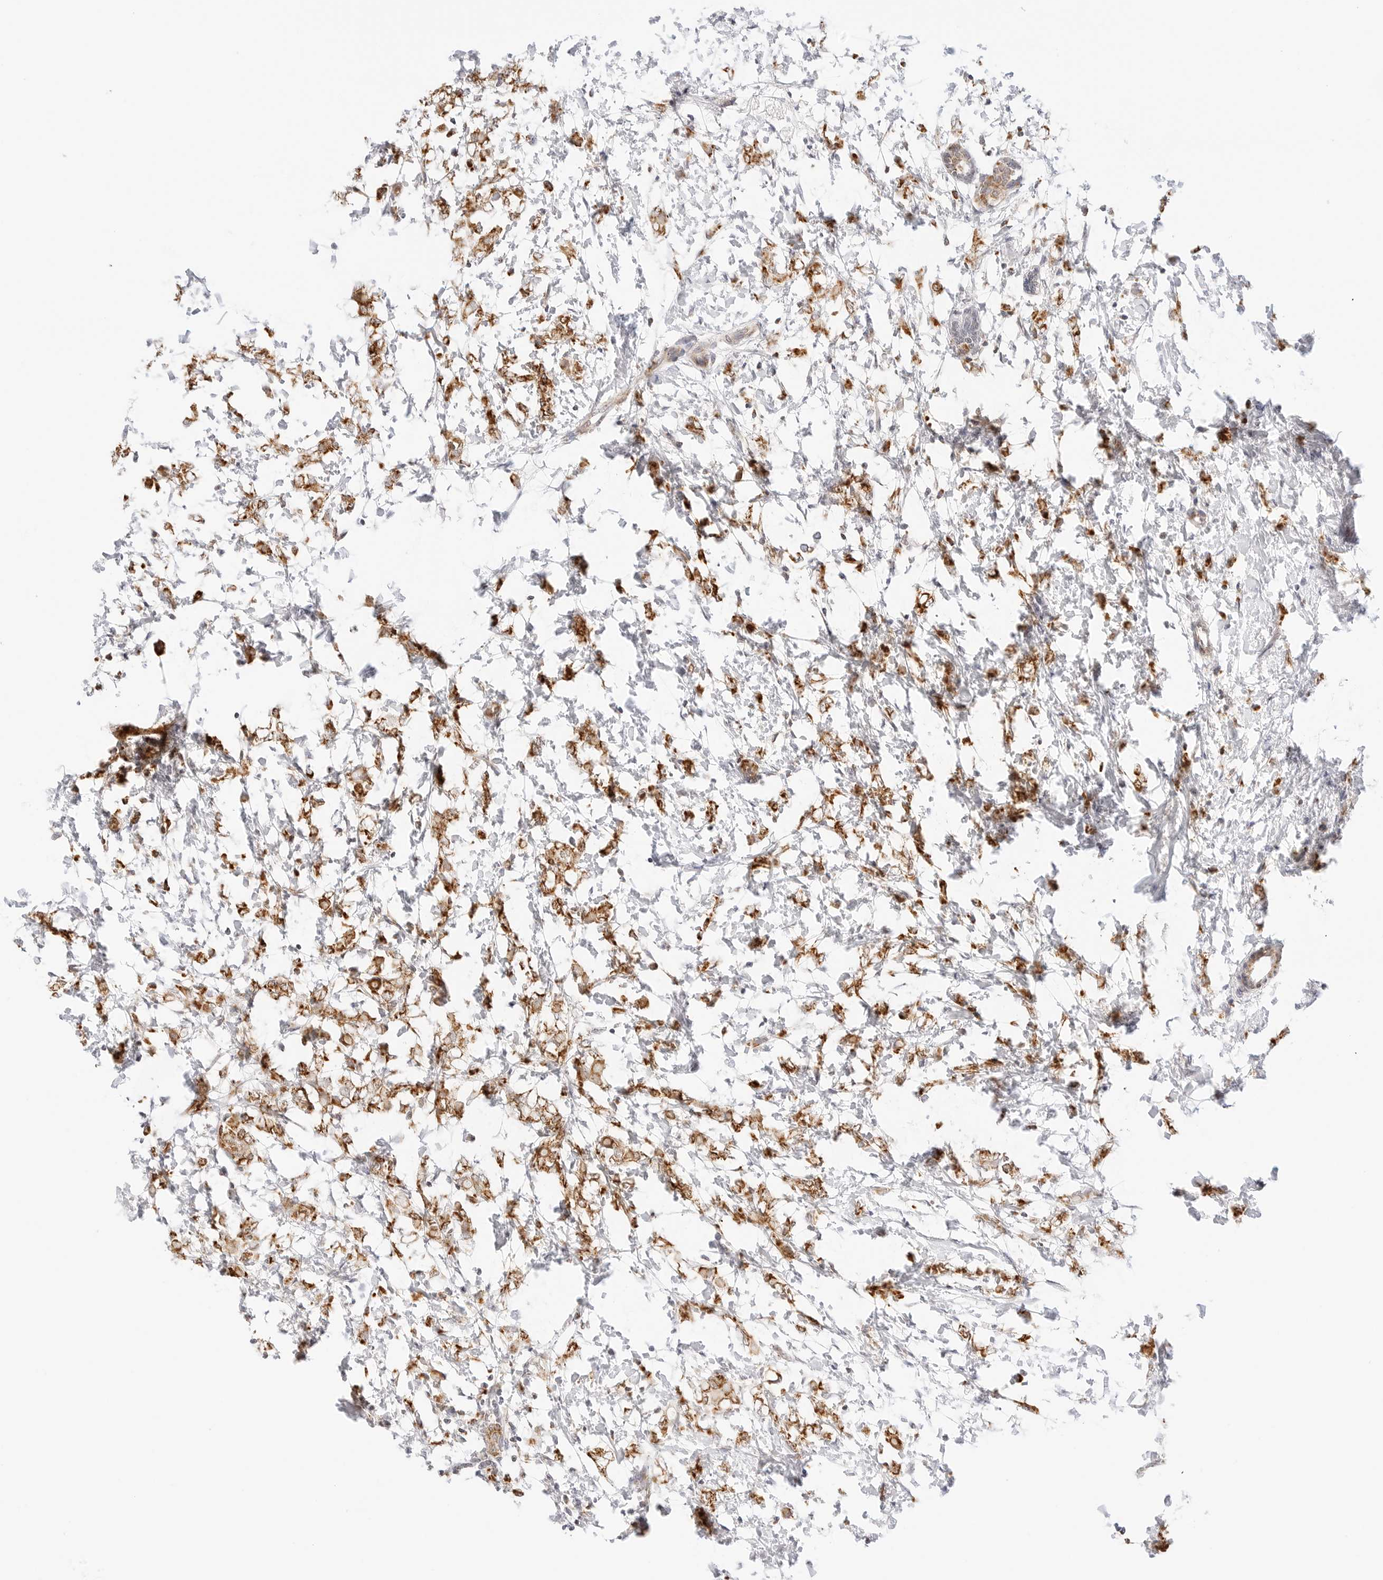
{"staining": {"intensity": "strong", "quantity": ">75%", "location": "cytoplasmic/membranous"}, "tissue": "breast cancer", "cell_type": "Tumor cells", "image_type": "cancer", "snomed": [{"axis": "morphology", "description": "Normal tissue, NOS"}, {"axis": "morphology", "description": "Lobular carcinoma"}, {"axis": "topography", "description": "Breast"}], "caption": "Protein analysis of breast cancer tissue shows strong cytoplasmic/membranous positivity in approximately >75% of tumor cells.", "gene": "FH", "patient": {"sex": "female", "age": 47}}